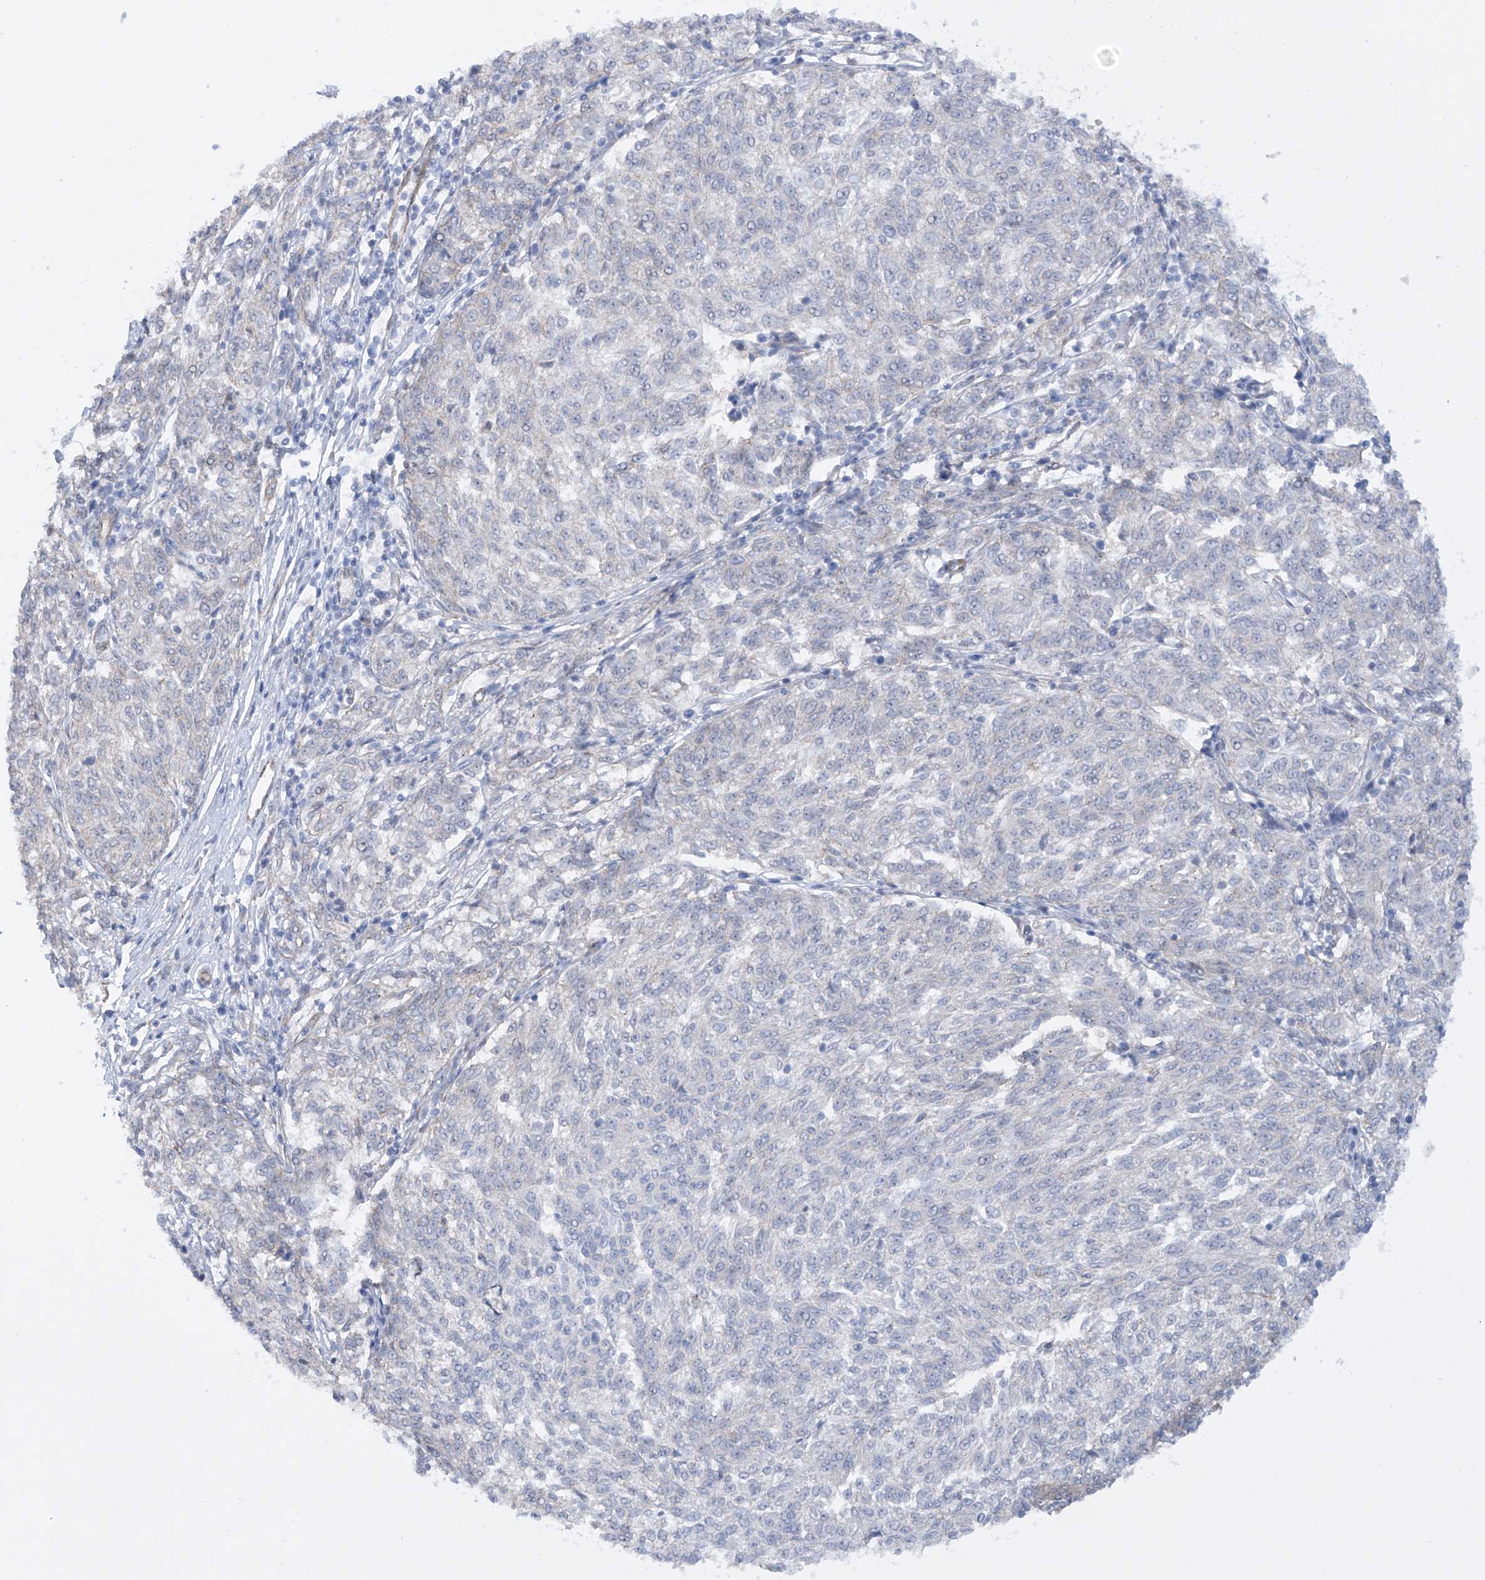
{"staining": {"intensity": "negative", "quantity": "none", "location": "none"}, "tissue": "melanoma", "cell_type": "Tumor cells", "image_type": "cancer", "snomed": [{"axis": "morphology", "description": "Malignant melanoma, NOS"}, {"axis": "topography", "description": "Skin"}], "caption": "A histopathology image of human malignant melanoma is negative for staining in tumor cells. Brightfield microscopy of IHC stained with DAB (3,3'-diaminobenzidine) (brown) and hematoxylin (blue), captured at high magnification.", "gene": "ZNF490", "patient": {"sex": "female", "age": 72}}